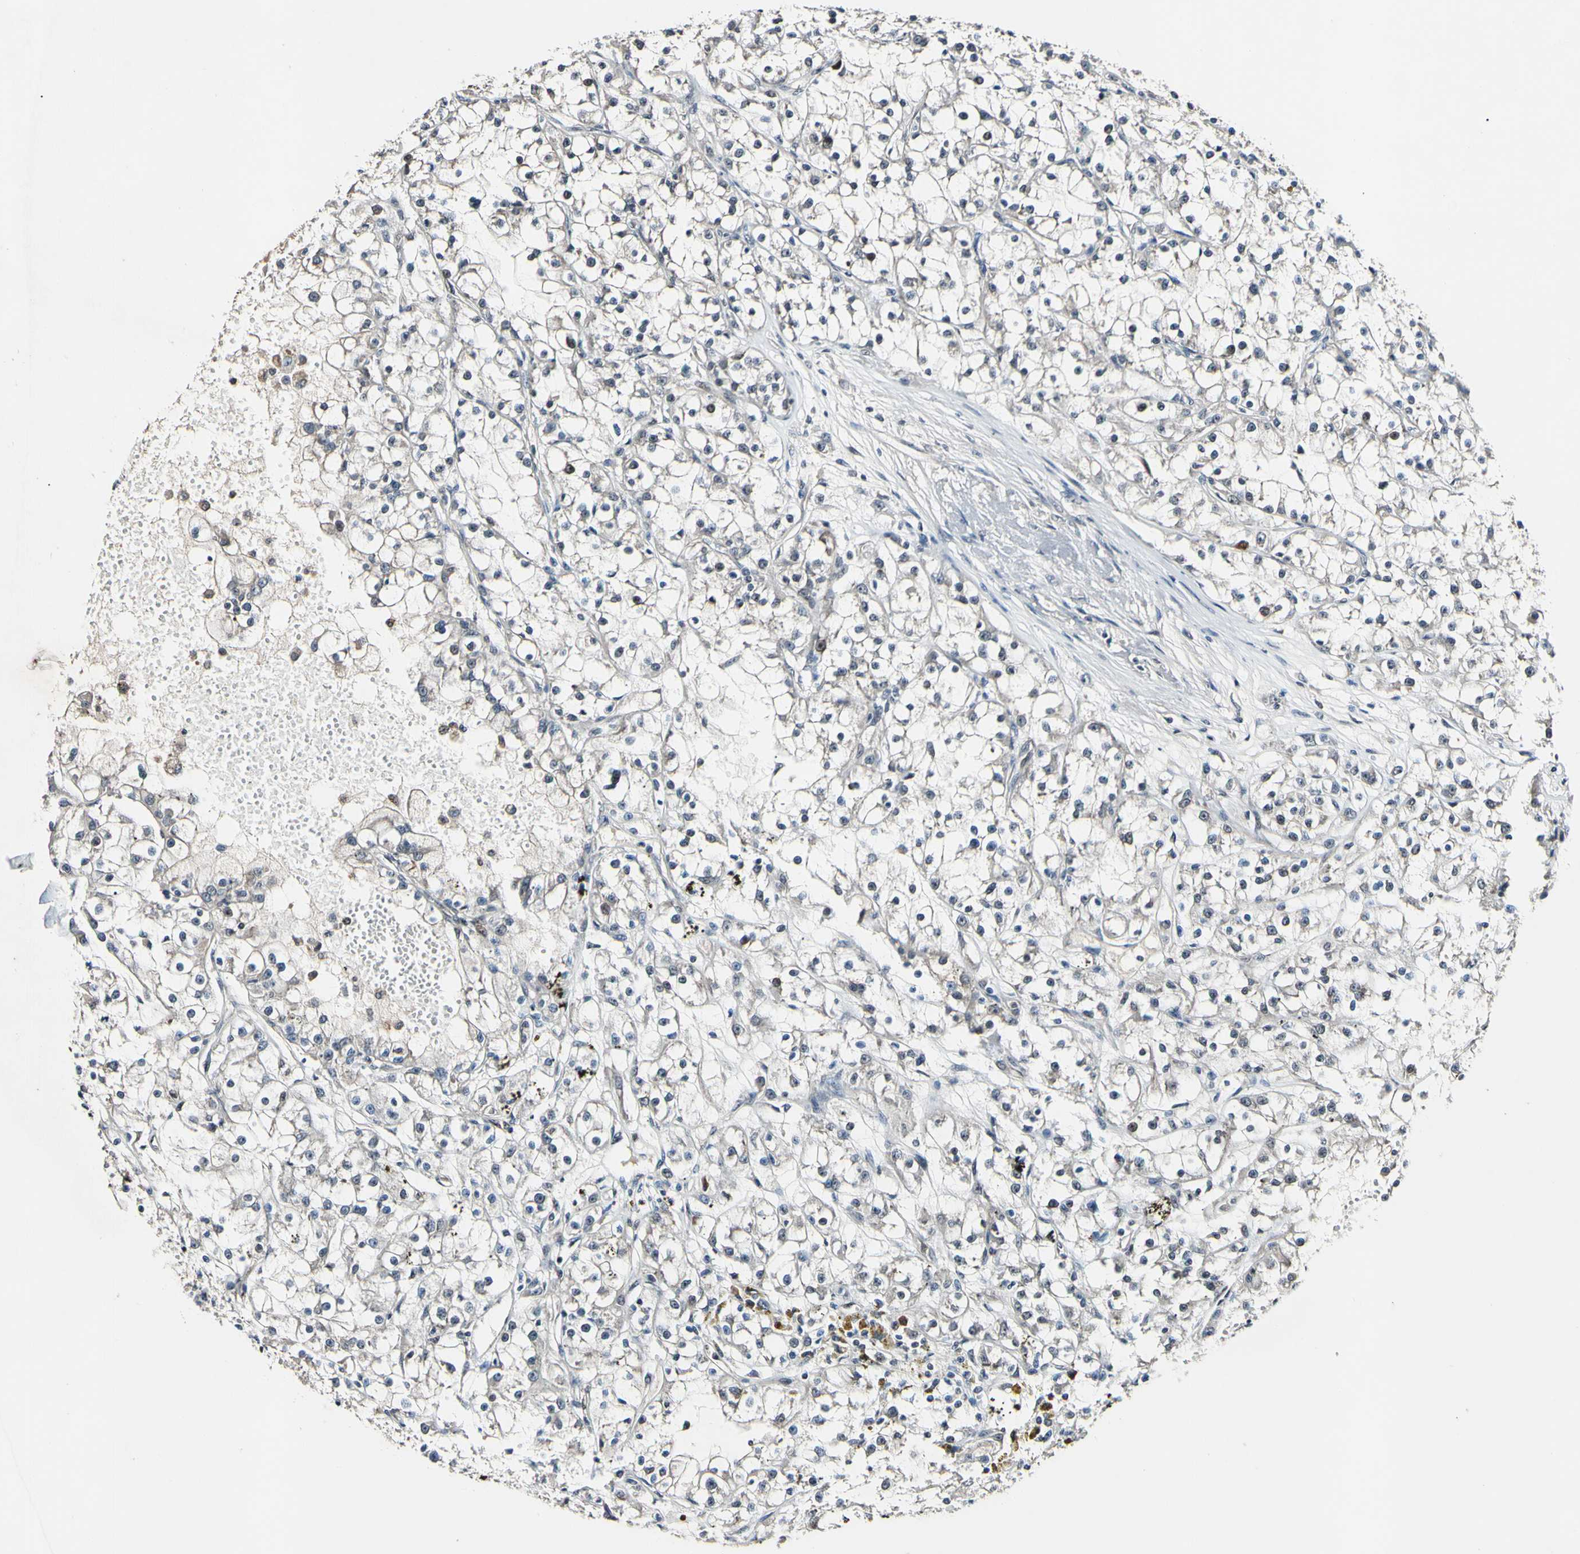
{"staining": {"intensity": "negative", "quantity": "none", "location": "none"}, "tissue": "renal cancer", "cell_type": "Tumor cells", "image_type": "cancer", "snomed": [{"axis": "morphology", "description": "Adenocarcinoma, NOS"}, {"axis": "topography", "description": "Kidney"}], "caption": "Protein analysis of renal cancer displays no significant staining in tumor cells. (DAB immunohistochemistry, high magnification).", "gene": "PSMD10", "patient": {"sex": "female", "age": 52}}